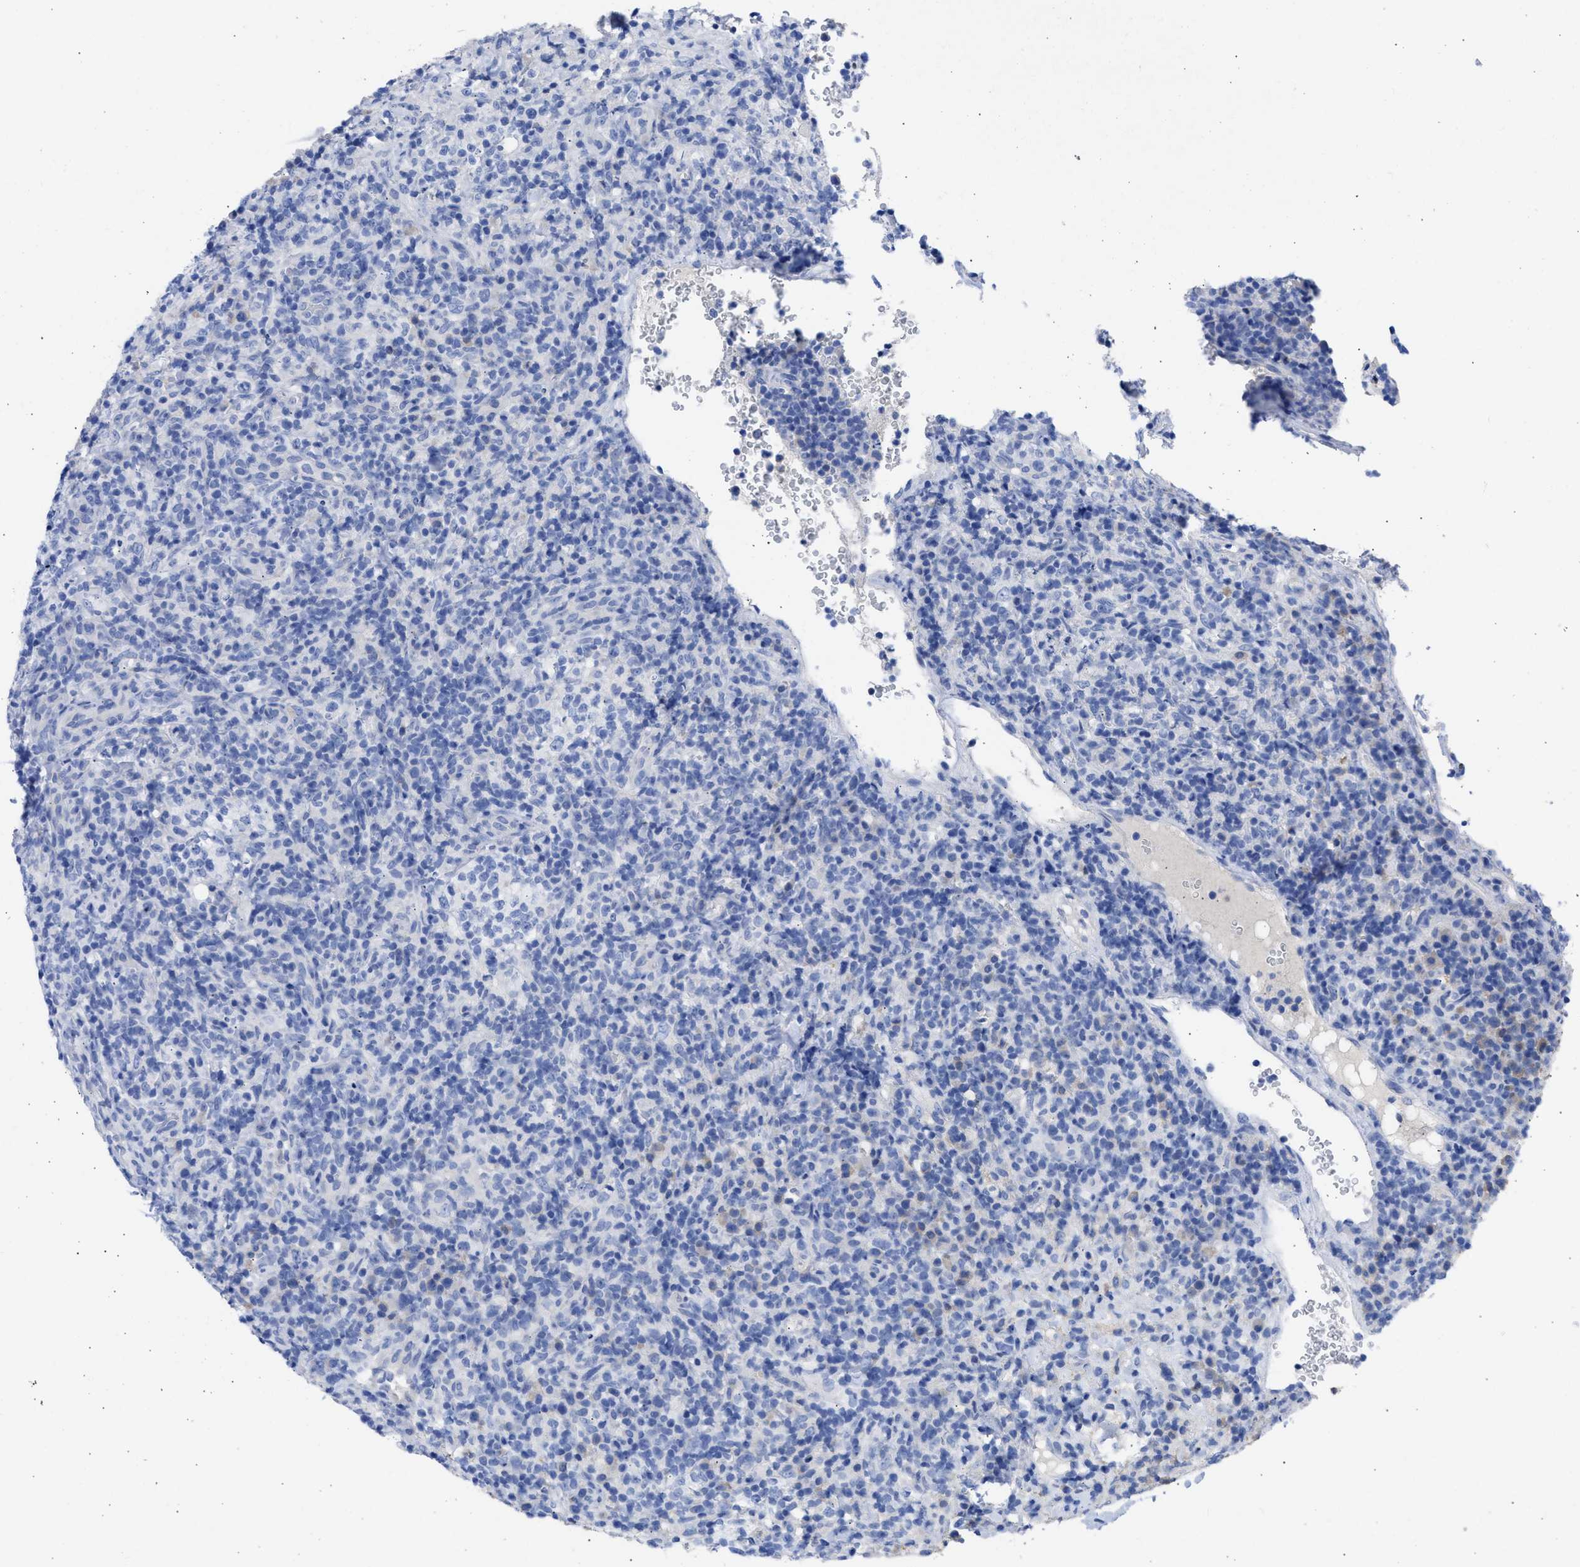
{"staining": {"intensity": "negative", "quantity": "none", "location": "none"}, "tissue": "lymphoma", "cell_type": "Tumor cells", "image_type": "cancer", "snomed": [{"axis": "morphology", "description": "Malignant lymphoma, non-Hodgkin's type, High grade"}, {"axis": "topography", "description": "Lymph node"}], "caption": "Human high-grade malignant lymphoma, non-Hodgkin's type stained for a protein using IHC exhibits no staining in tumor cells.", "gene": "RSPH1", "patient": {"sex": "female", "age": 76}}